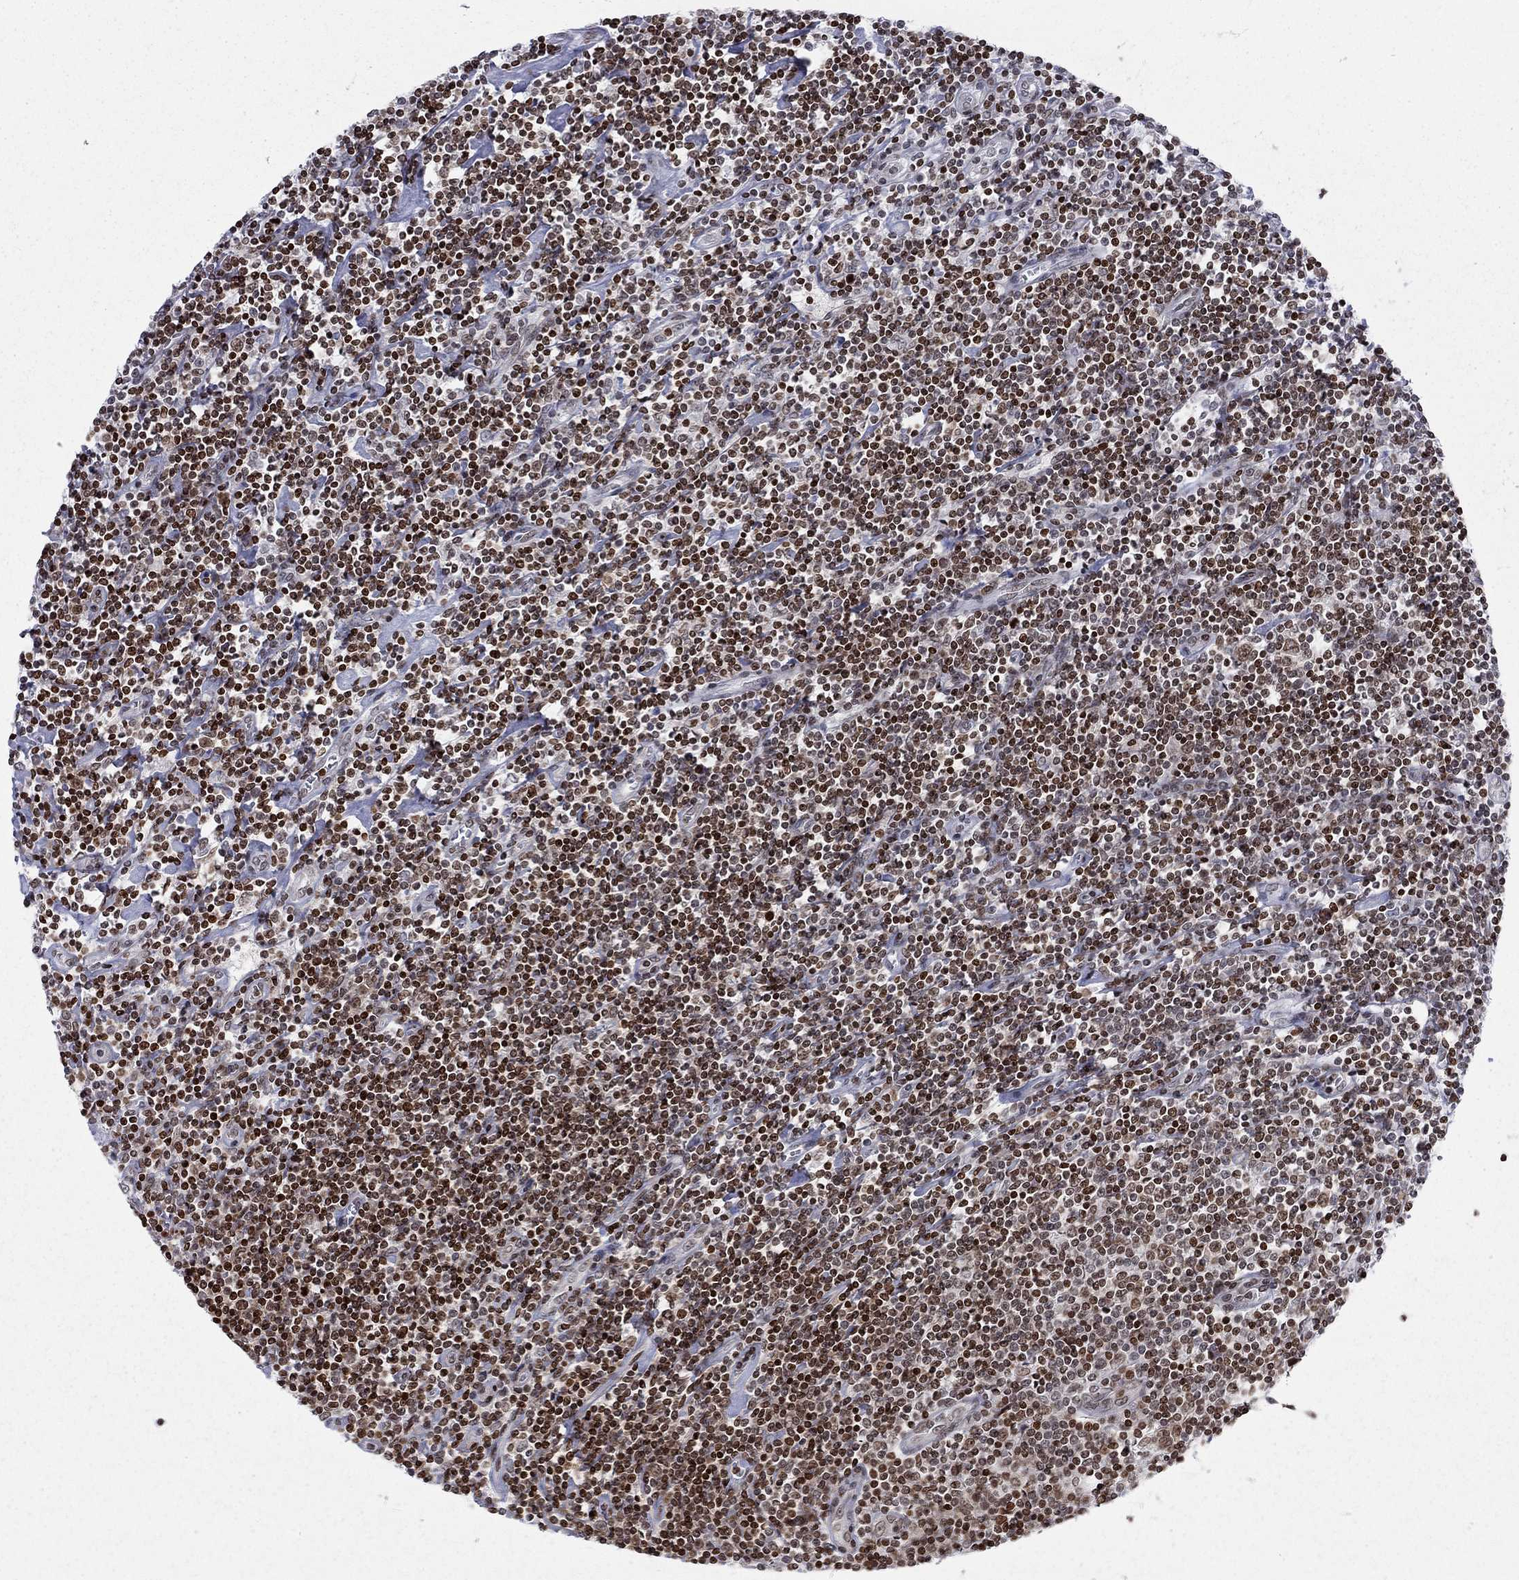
{"staining": {"intensity": "moderate", "quantity": ">75%", "location": "nuclear"}, "tissue": "lymphoma", "cell_type": "Tumor cells", "image_type": "cancer", "snomed": [{"axis": "morphology", "description": "Hodgkin's disease, NOS"}, {"axis": "topography", "description": "Lymph node"}], "caption": "Protein expression by IHC displays moderate nuclear positivity in about >75% of tumor cells in Hodgkin's disease. The staining was performed using DAB (3,3'-diaminobenzidine) to visualize the protein expression in brown, while the nuclei were stained in blue with hematoxylin (Magnification: 20x).", "gene": "H2AX", "patient": {"sex": "male", "age": 40}}